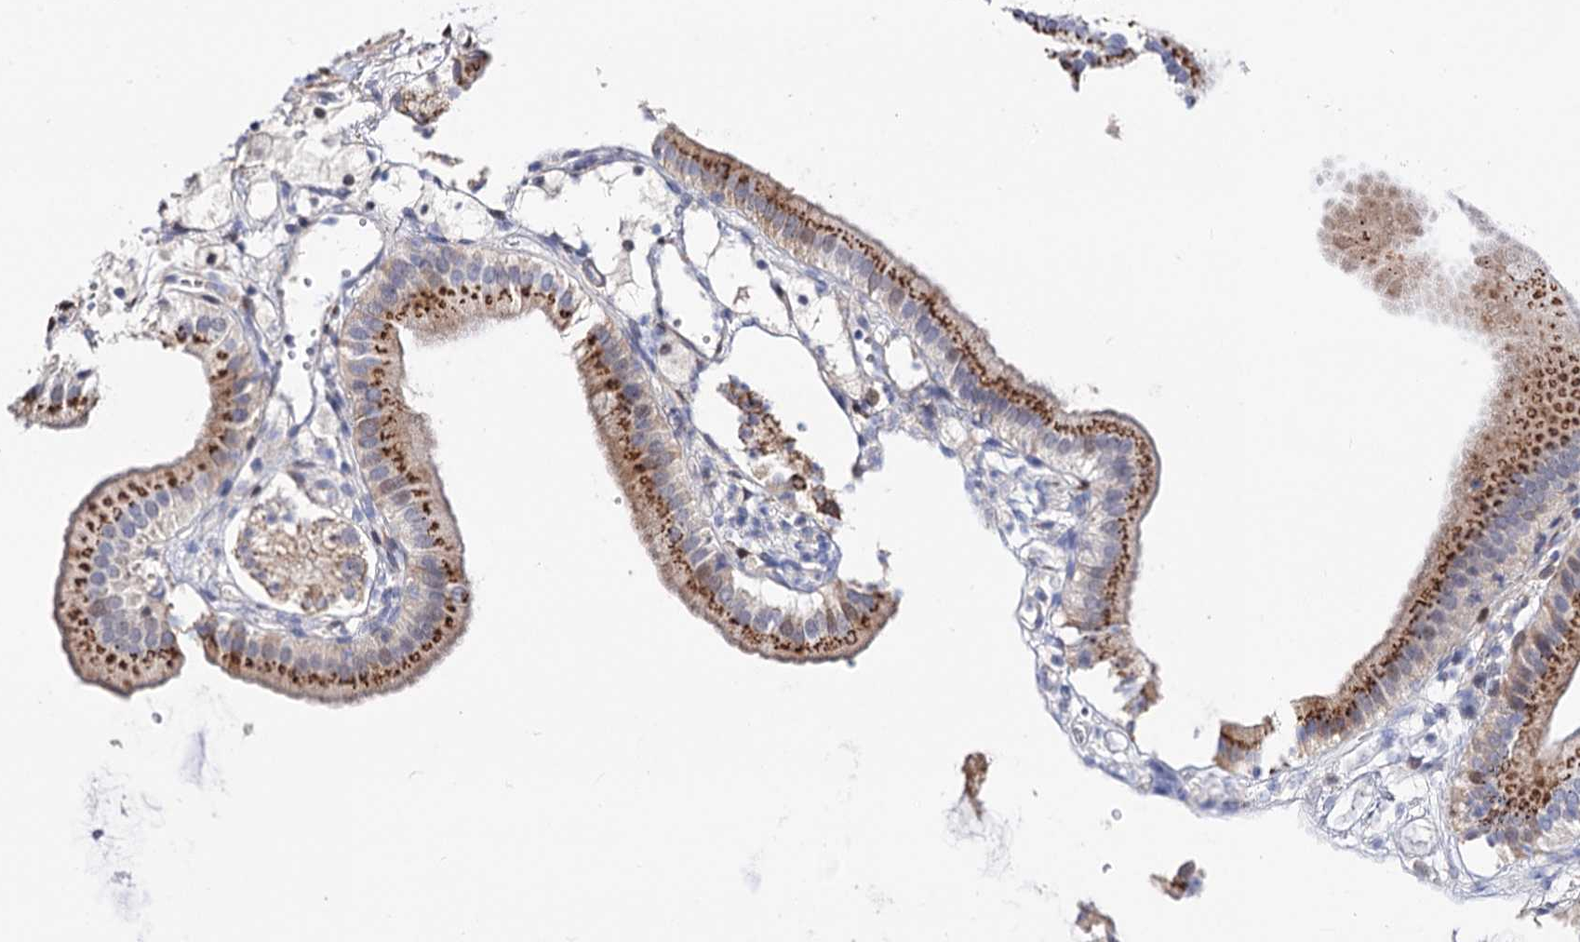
{"staining": {"intensity": "strong", "quantity": ">75%", "location": "cytoplasmic/membranous"}, "tissue": "gallbladder", "cell_type": "Glandular cells", "image_type": "normal", "snomed": [{"axis": "morphology", "description": "Normal tissue, NOS"}, {"axis": "topography", "description": "Gallbladder"}], "caption": "Immunohistochemical staining of normal gallbladder reveals strong cytoplasmic/membranous protein positivity in about >75% of glandular cells.", "gene": "C11orf96", "patient": {"sex": "male", "age": 55}}